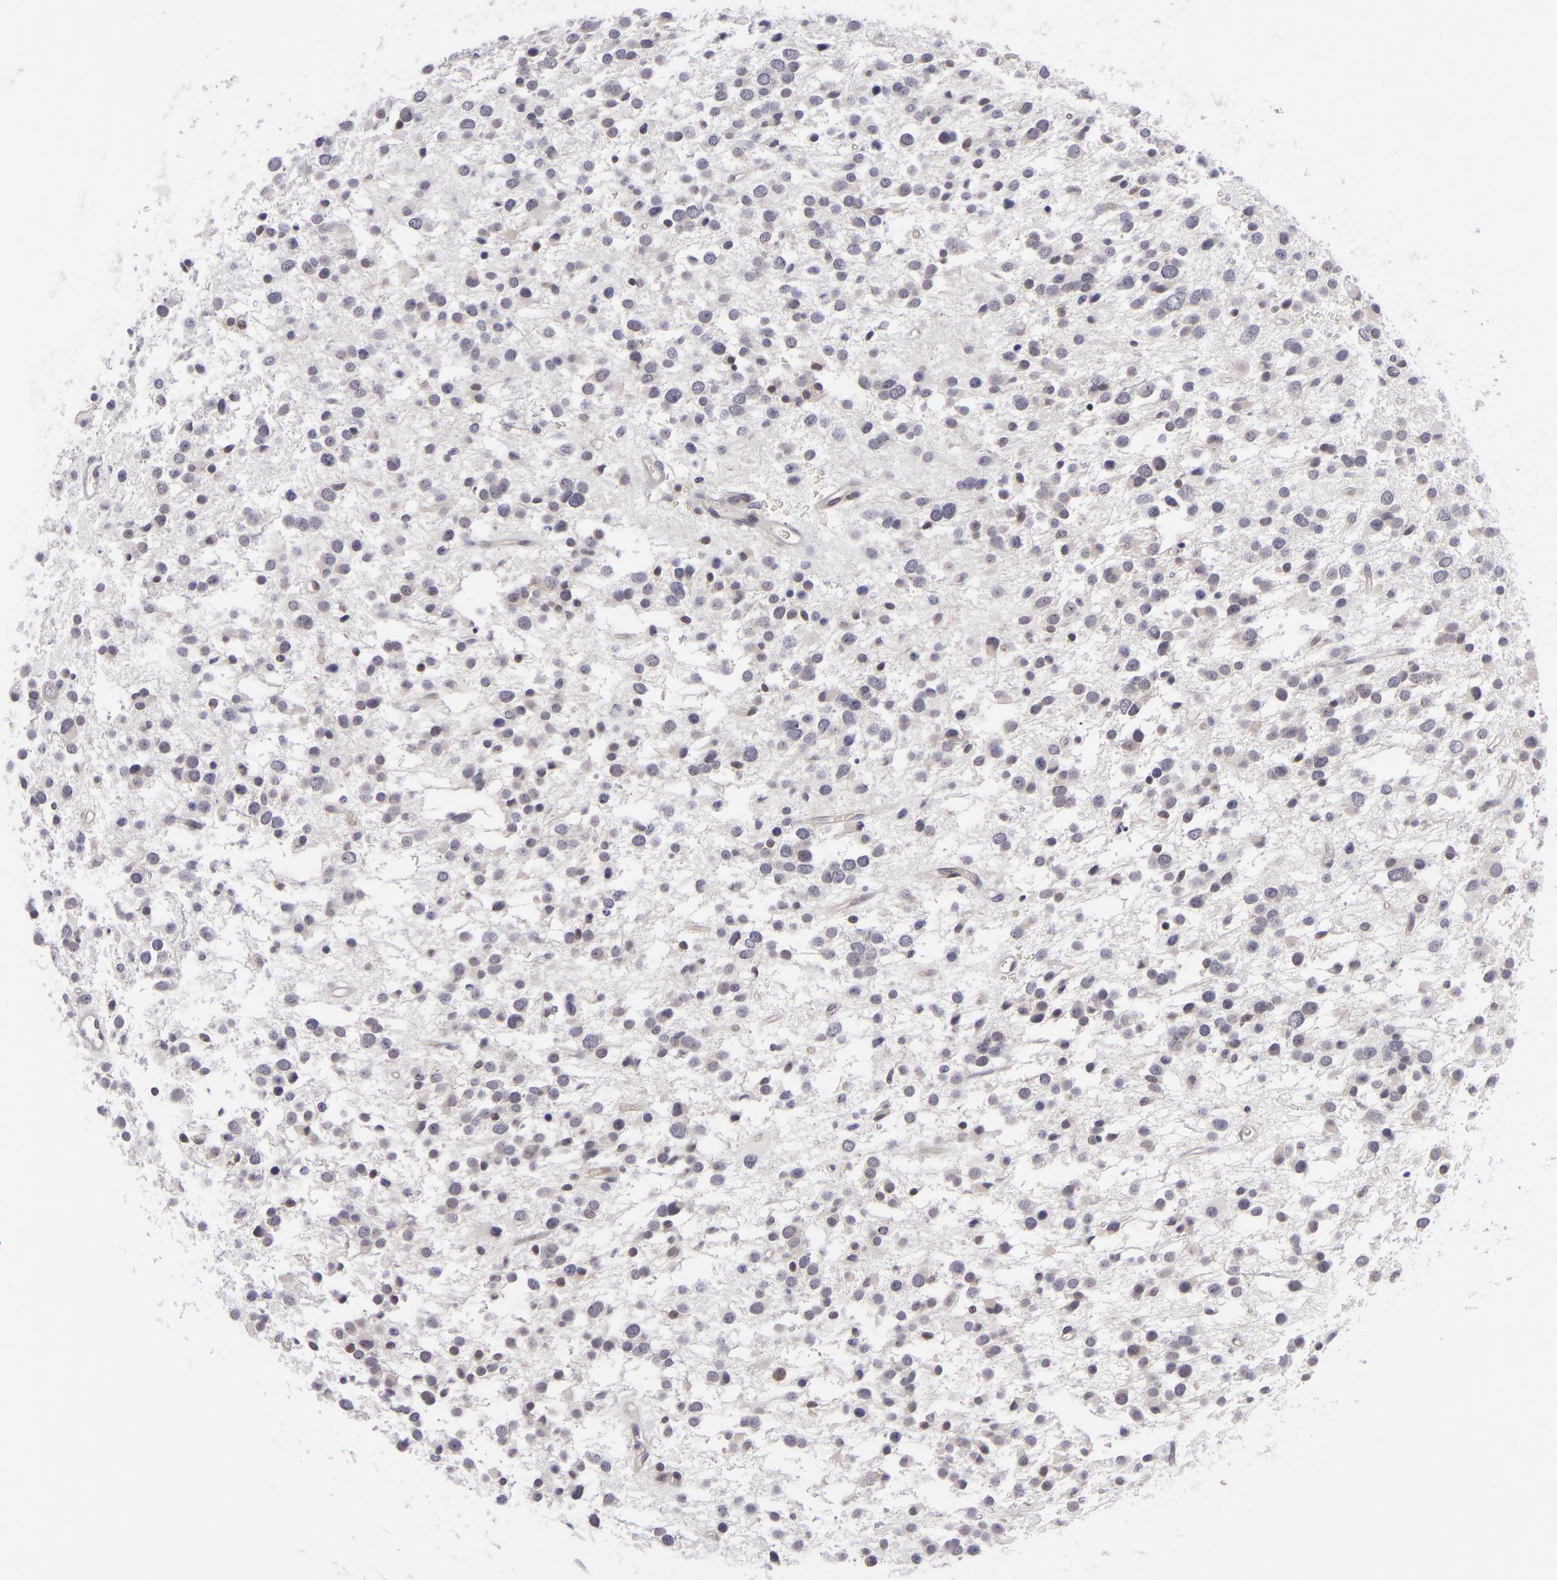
{"staining": {"intensity": "negative", "quantity": "none", "location": "none"}, "tissue": "glioma", "cell_type": "Tumor cells", "image_type": "cancer", "snomed": [{"axis": "morphology", "description": "Glioma, malignant, Low grade"}, {"axis": "topography", "description": "Brain"}], "caption": "The image displays no significant expression in tumor cells of glioma.", "gene": "BCL10", "patient": {"sex": "female", "age": 36}}